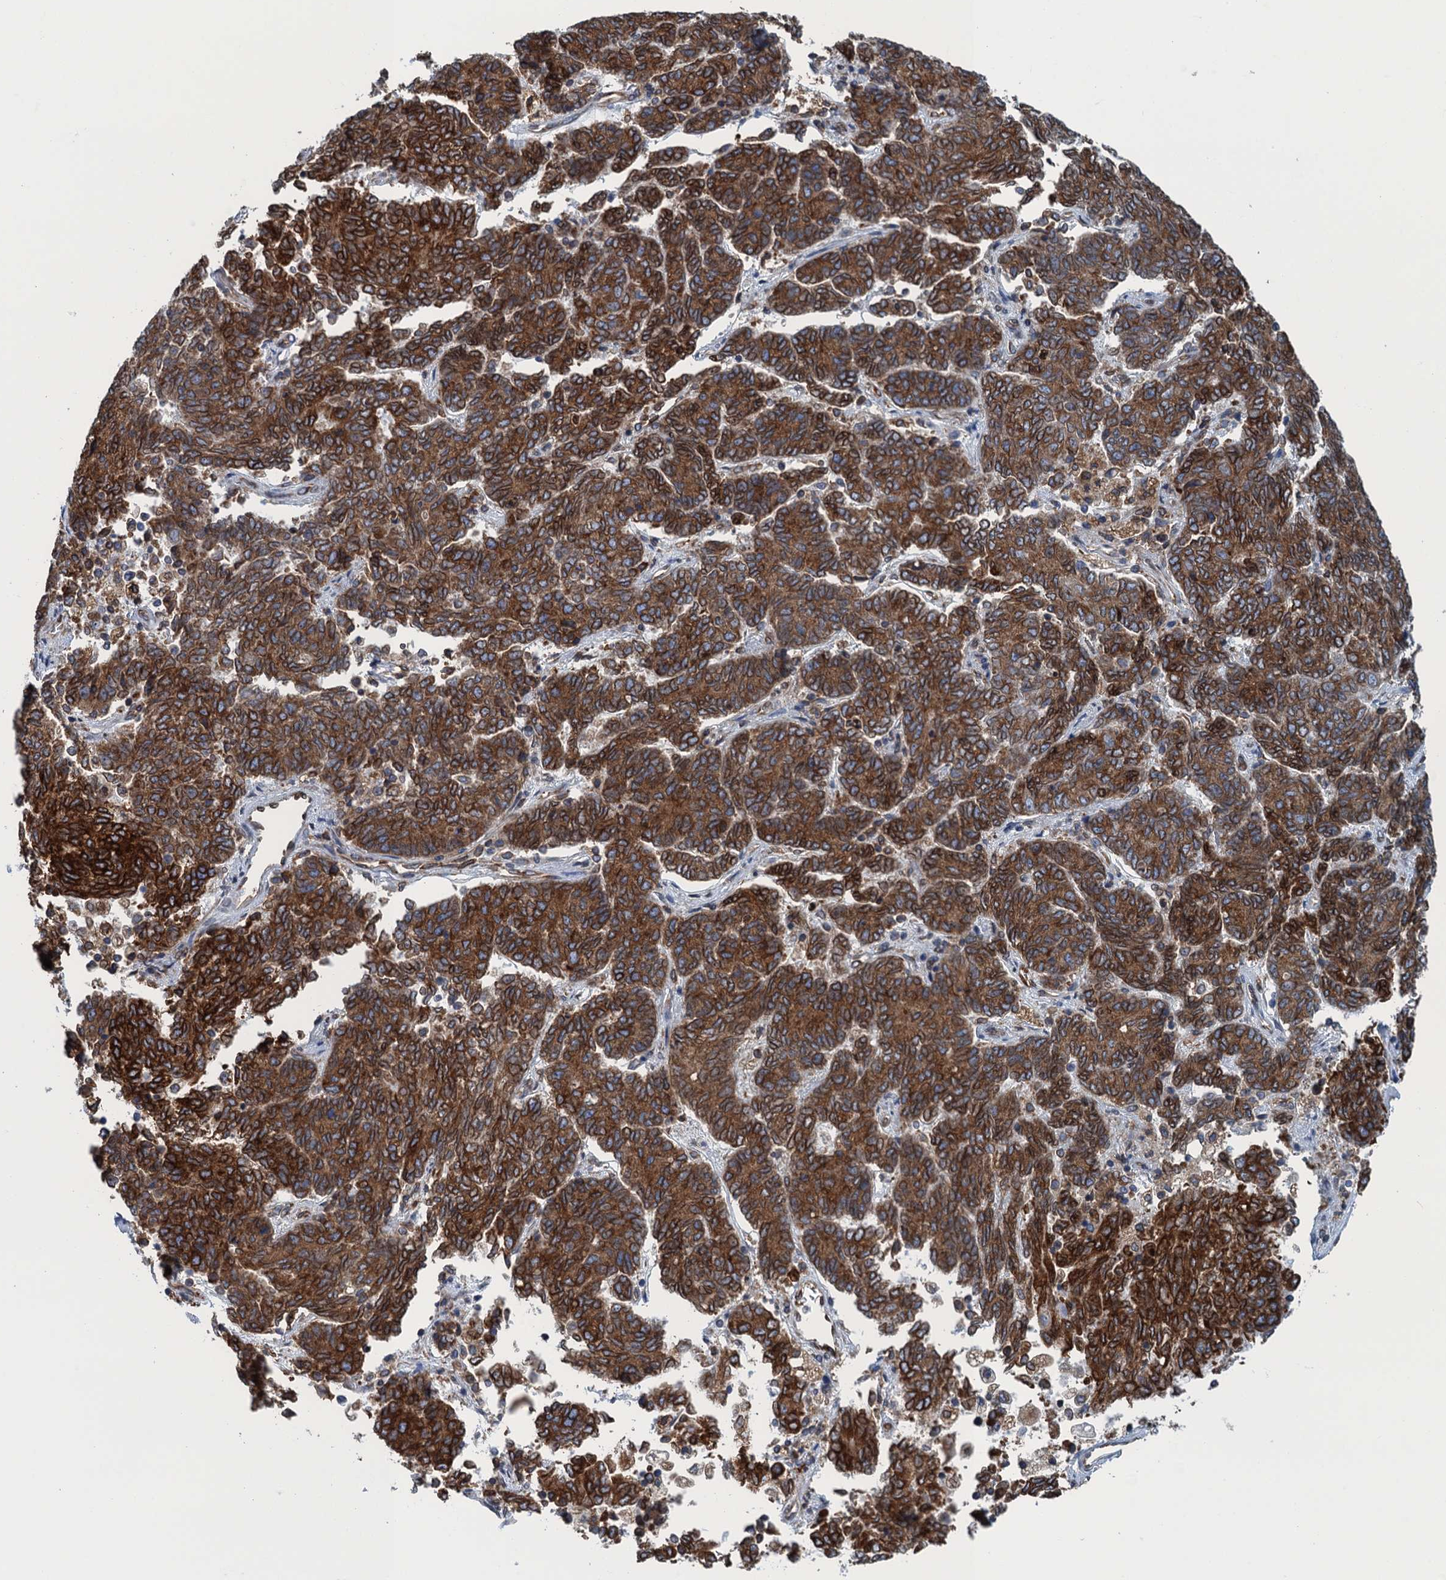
{"staining": {"intensity": "strong", "quantity": ">75%", "location": "cytoplasmic/membranous"}, "tissue": "endometrial cancer", "cell_type": "Tumor cells", "image_type": "cancer", "snomed": [{"axis": "morphology", "description": "Adenocarcinoma, NOS"}, {"axis": "topography", "description": "Endometrium"}], "caption": "Human adenocarcinoma (endometrial) stained with a protein marker reveals strong staining in tumor cells.", "gene": "TMEM205", "patient": {"sex": "female", "age": 80}}